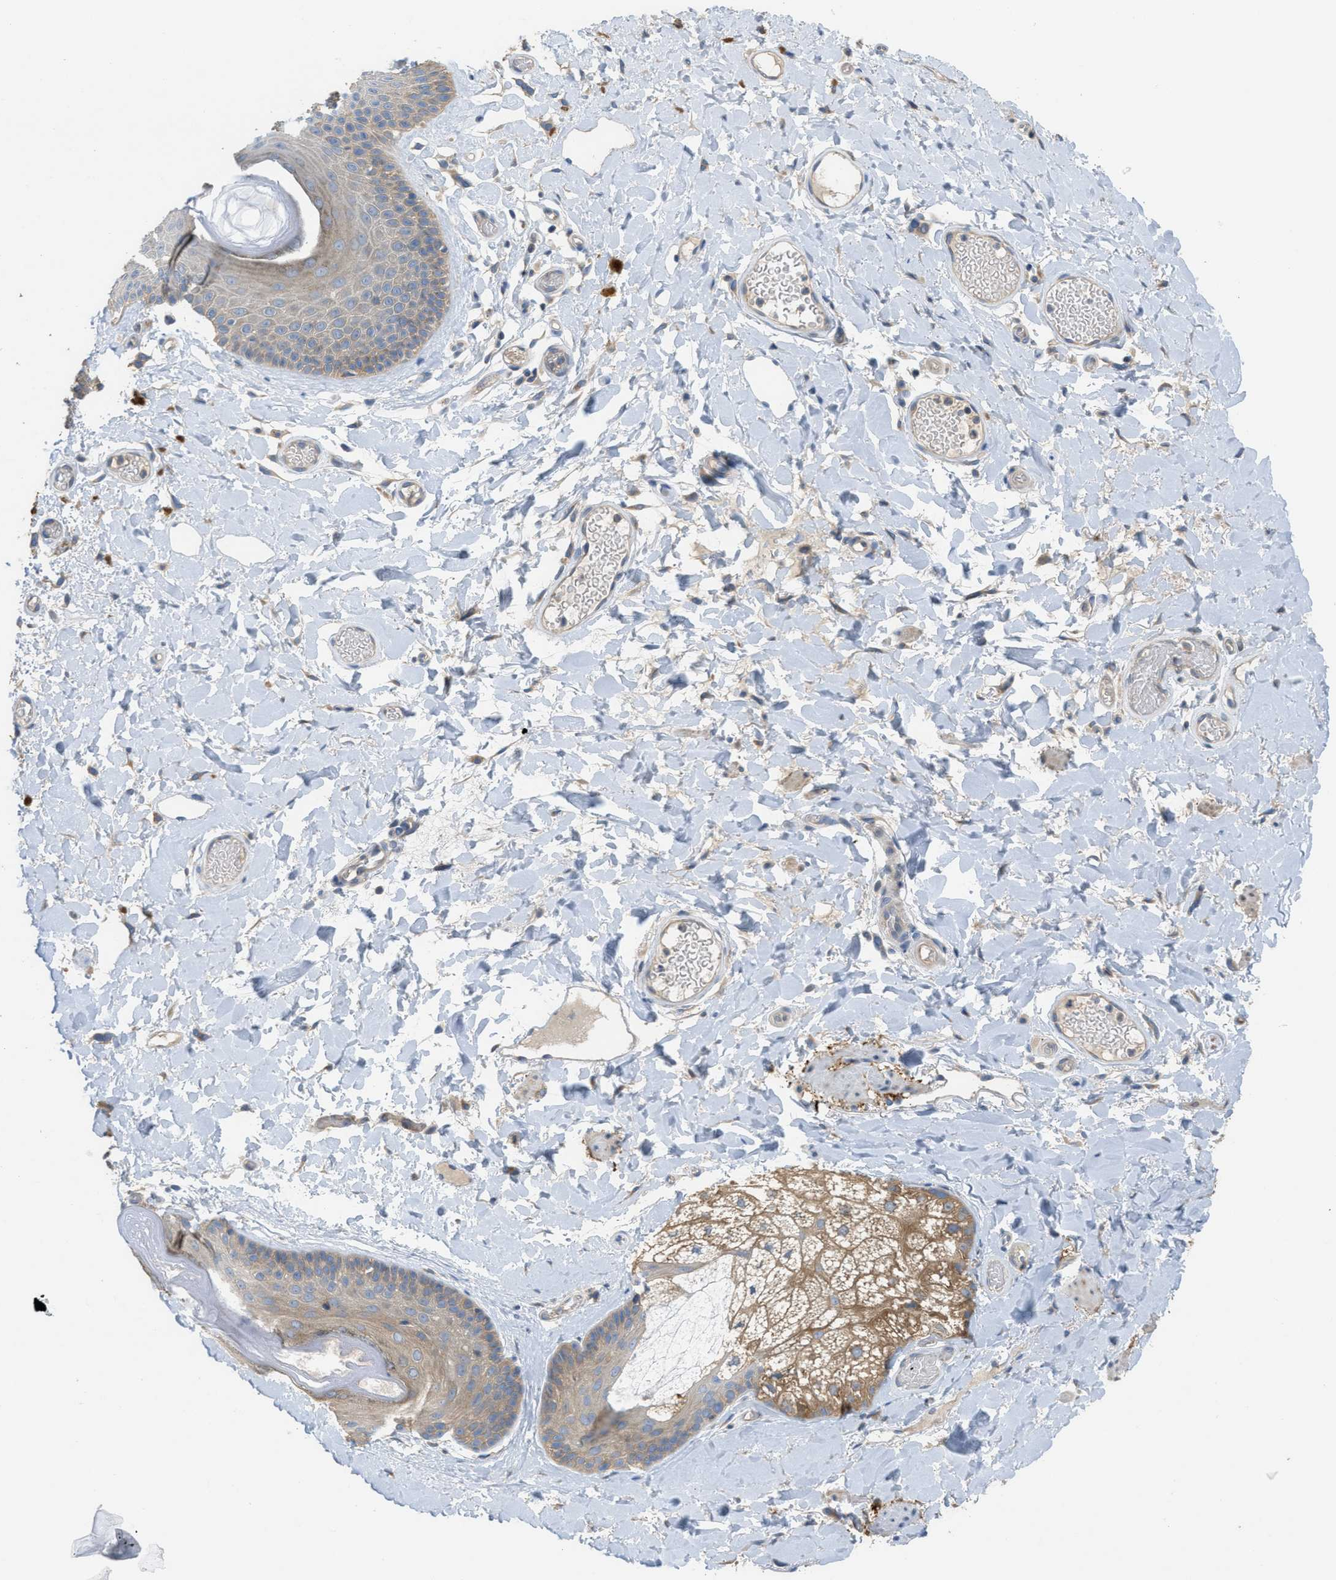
{"staining": {"intensity": "weak", "quantity": "25%-75%", "location": "cytoplasmic/membranous"}, "tissue": "skin", "cell_type": "Epidermal cells", "image_type": "normal", "snomed": [{"axis": "morphology", "description": "Normal tissue, NOS"}, {"axis": "topography", "description": "Vulva"}], "caption": "Immunohistochemistry of normal skin demonstrates low levels of weak cytoplasmic/membranous staining in approximately 25%-75% of epidermal cells.", "gene": "UBA5", "patient": {"sex": "female", "age": 73}}